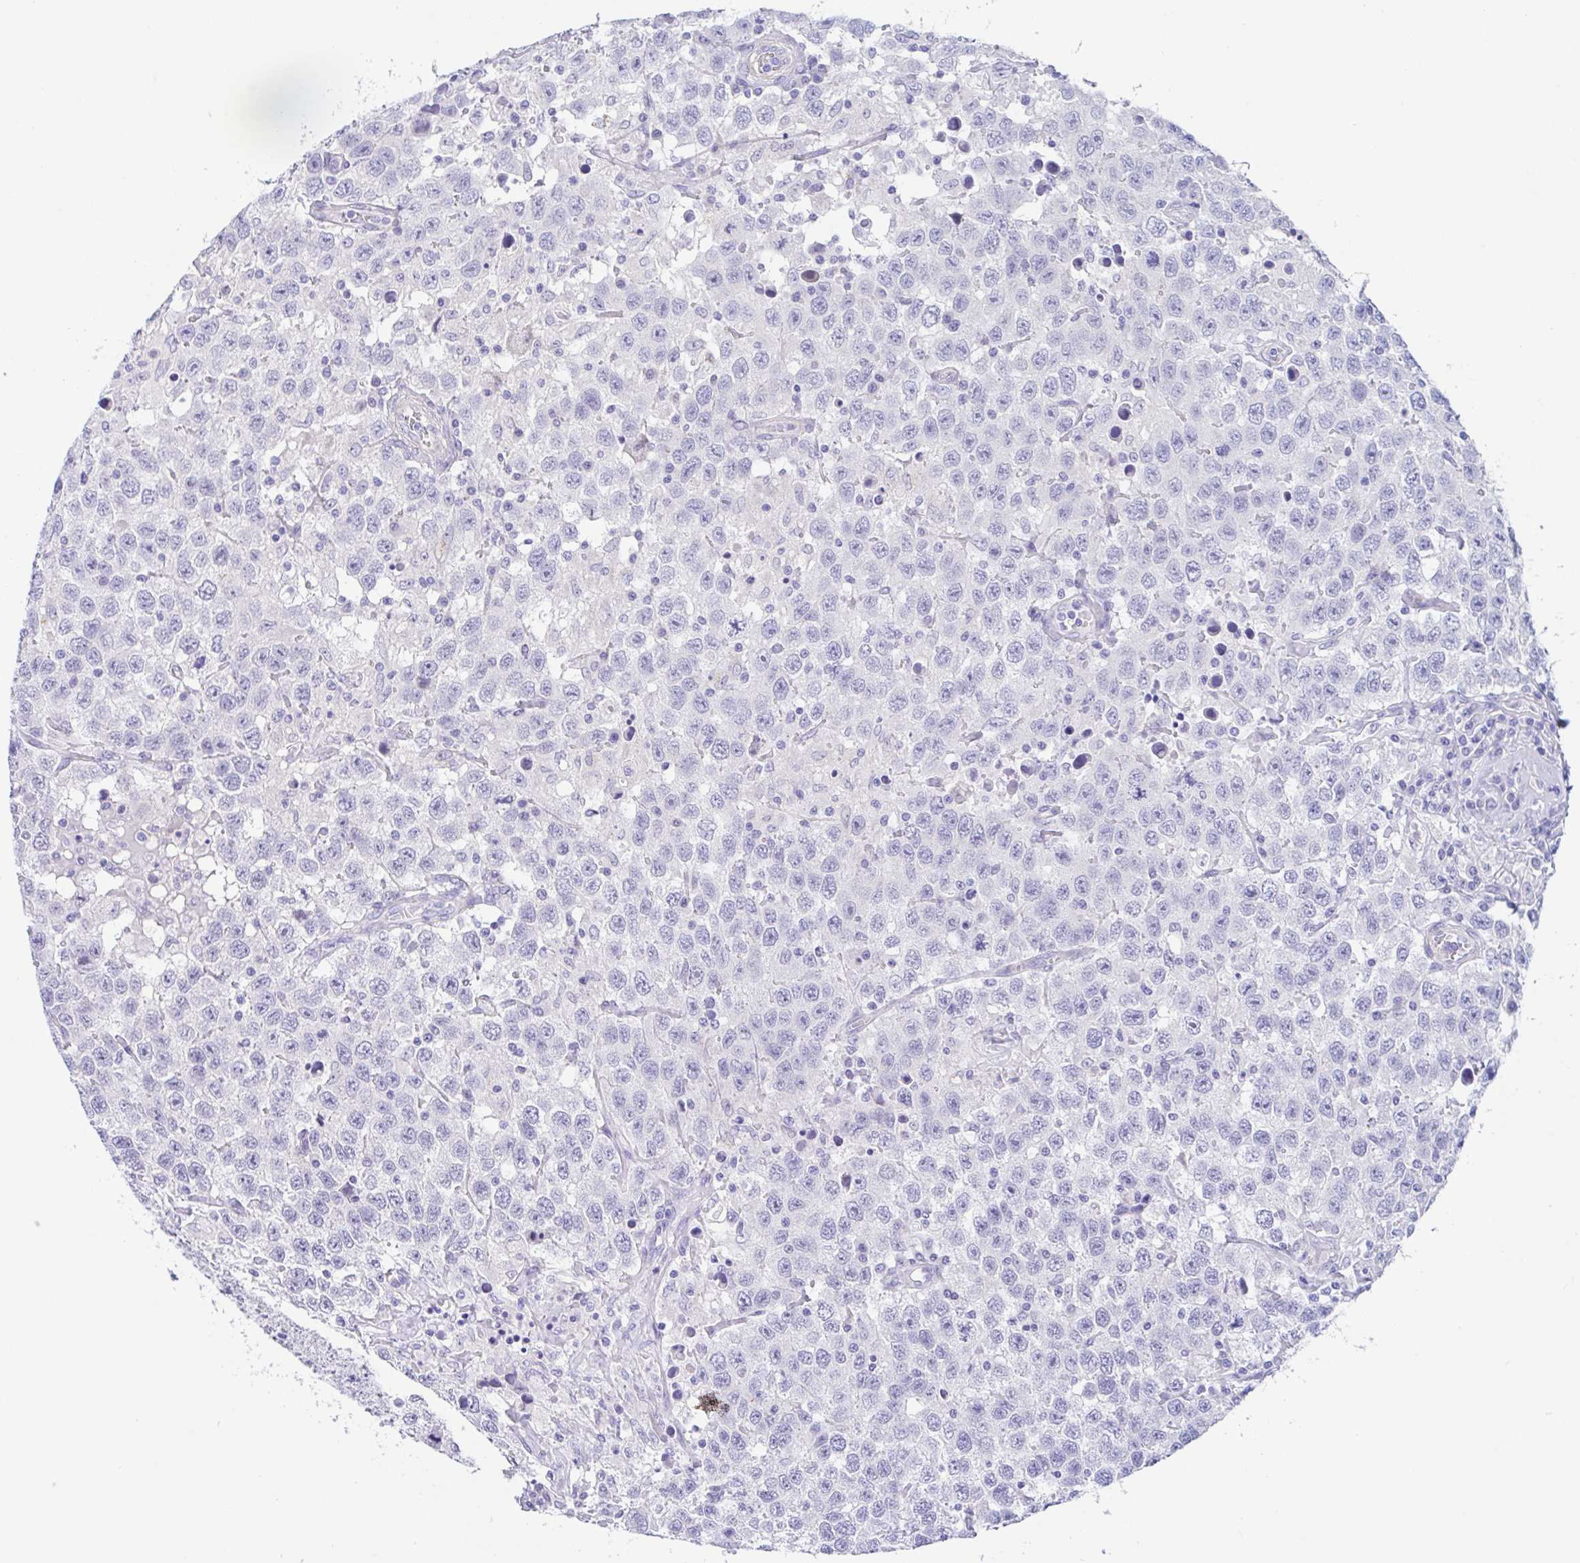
{"staining": {"intensity": "negative", "quantity": "none", "location": "none"}, "tissue": "testis cancer", "cell_type": "Tumor cells", "image_type": "cancer", "snomed": [{"axis": "morphology", "description": "Seminoma, NOS"}, {"axis": "topography", "description": "Testis"}], "caption": "The histopathology image exhibits no staining of tumor cells in testis cancer.", "gene": "OR6N2", "patient": {"sex": "male", "age": 41}}